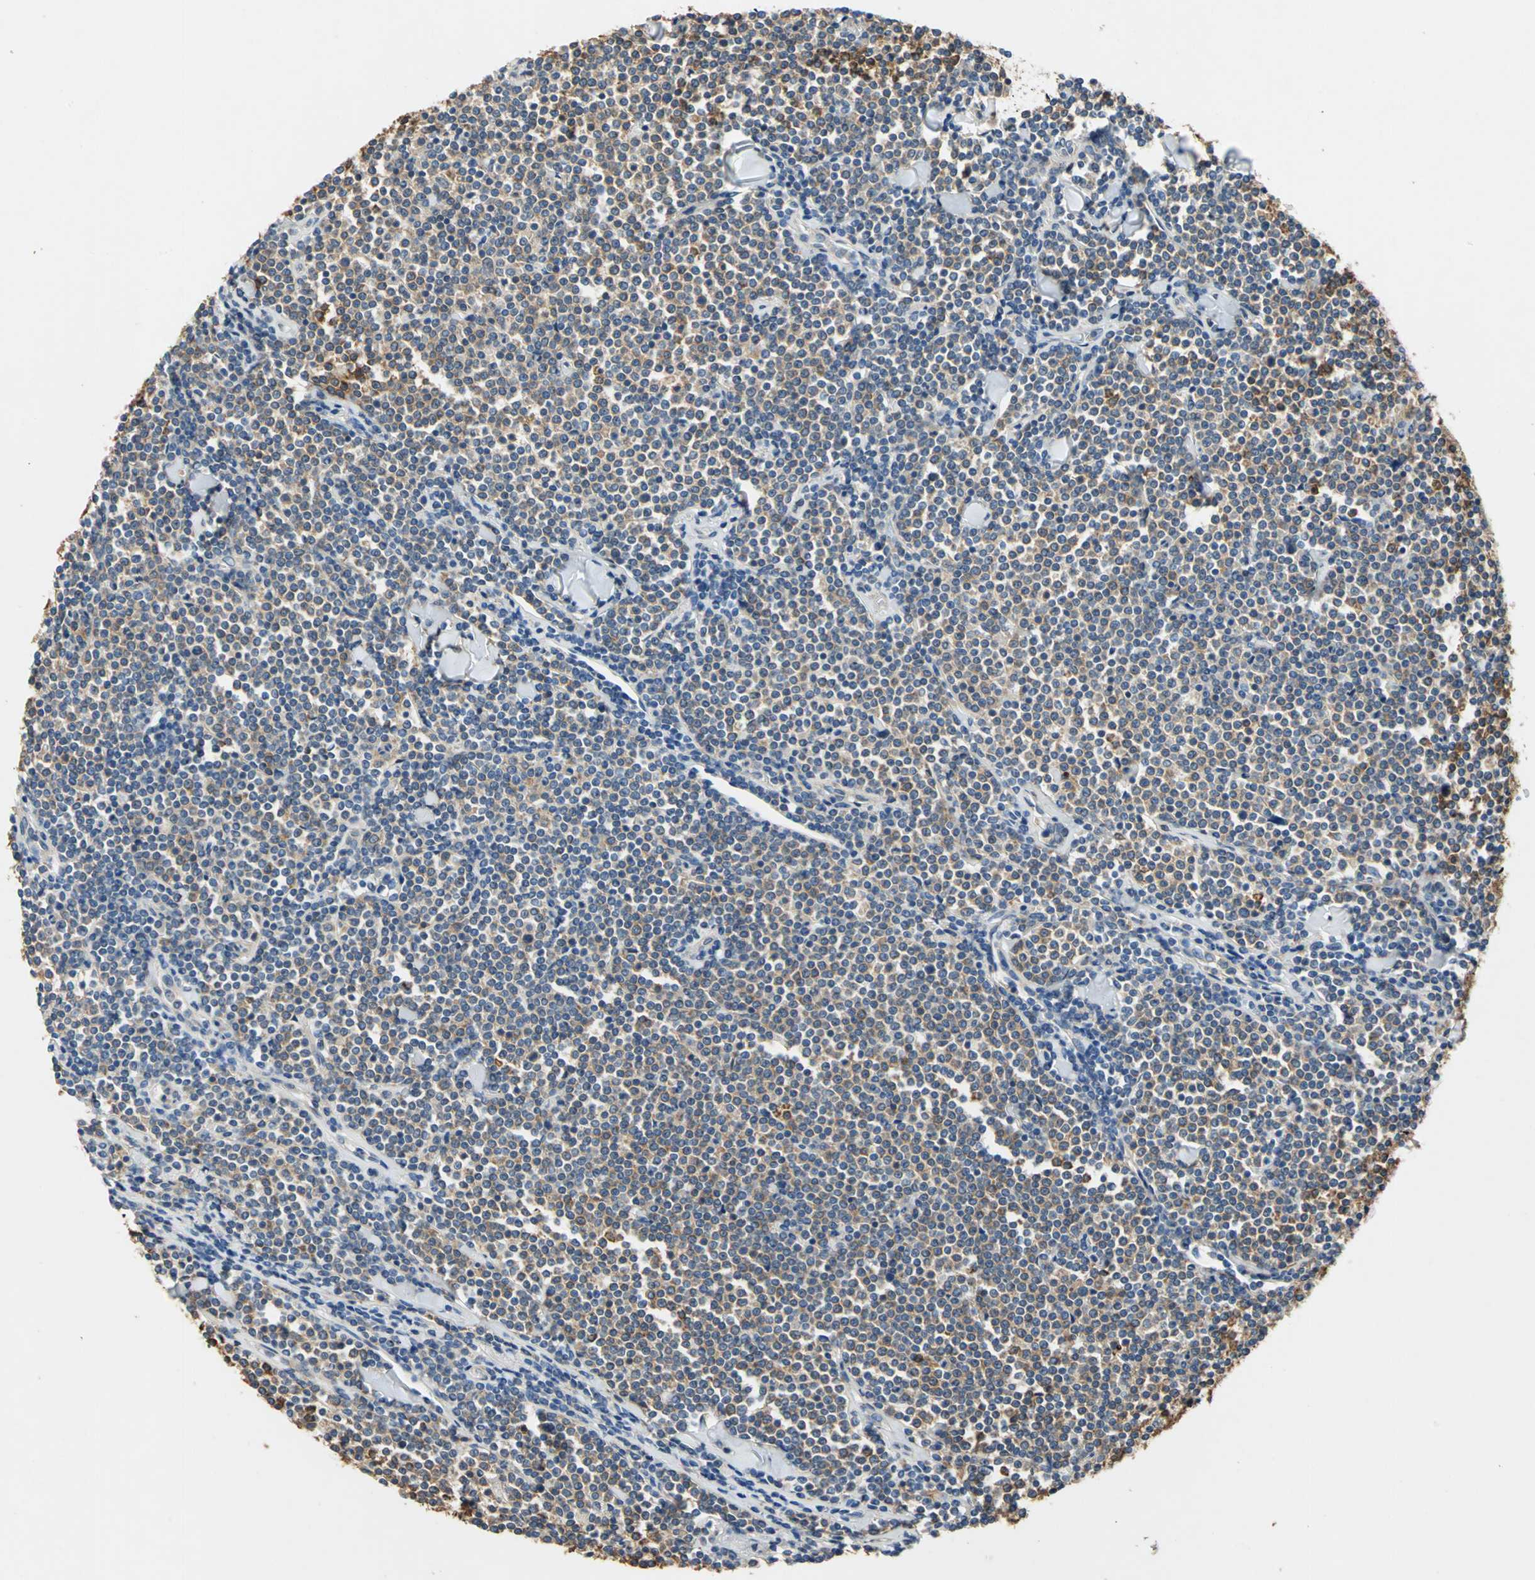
{"staining": {"intensity": "weak", "quantity": "25%-75%", "location": "cytoplasmic/membranous"}, "tissue": "lymphoma", "cell_type": "Tumor cells", "image_type": "cancer", "snomed": [{"axis": "morphology", "description": "Malignant lymphoma, non-Hodgkin's type, Low grade"}, {"axis": "topography", "description": "Soft tissue"}], "caption": "A brown stain highlights weak cytoplasmic/membranous expression of a protein in lymphoma tumor cells.", "gene": "DDX3Y", "patient": {"sex": "male", "age": 92}}